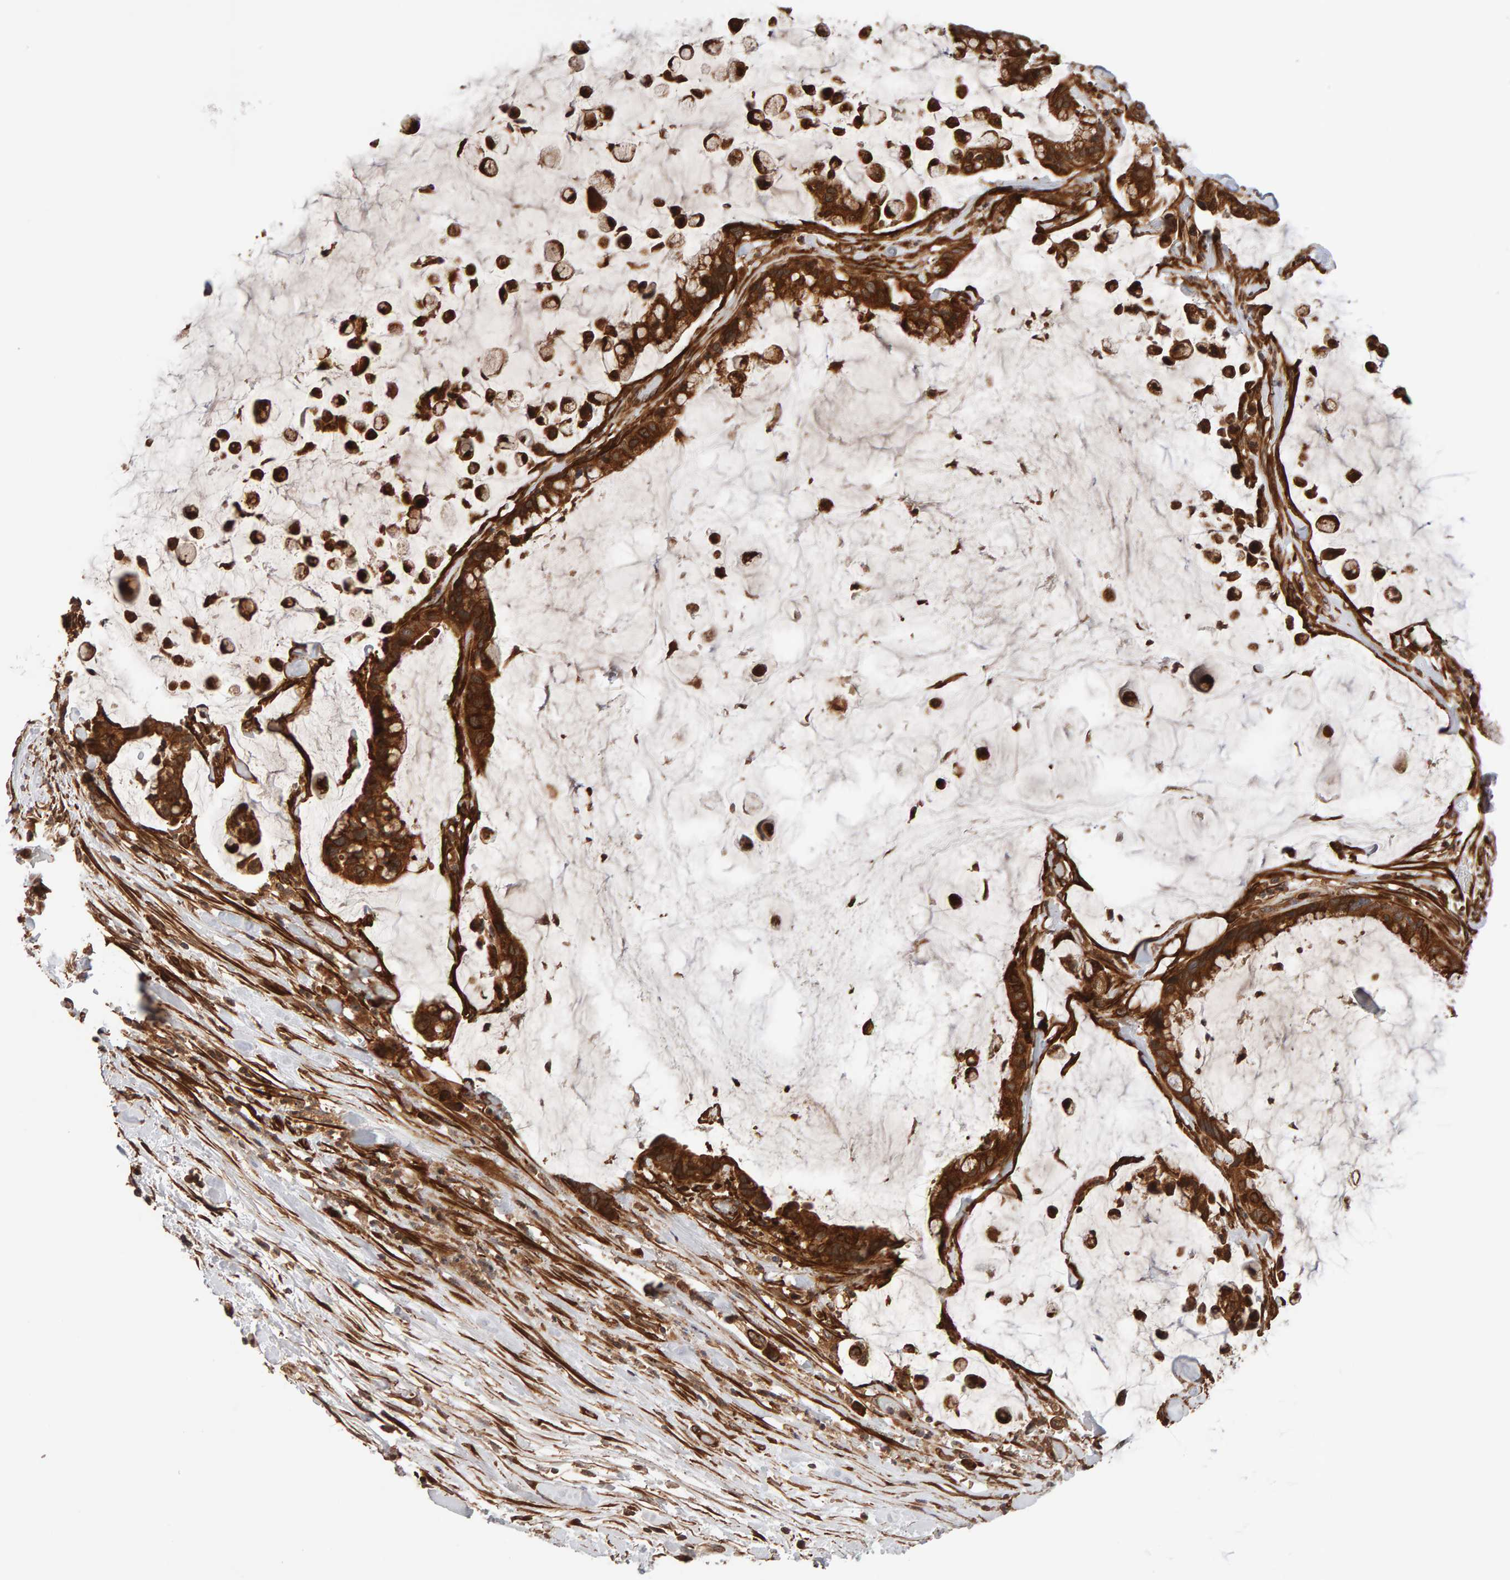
{"staining": {"intensity": "strong", "quantity": ">75%", "location": "cytoplasmic/membranous"}, "tissue": "pancreatic cancer", "cell_type": "Tumor cells", "image_type": "cancer", "snomed": [{"axis": "morphology", "description": "Adenocarcinoma, NOS"}, {"axis": "topography", "description": "Pancreas"}], "caption": "Strong cytoplasmic/membranous protein staining is identified in approximately >75% of tumor cells in adenocarcinoma (pancreatic). (DAB = brown stain, brightfield microscopy at high magnification).", "gene": "SYNRG", "patient": {"sex": "male", "age": 41}}